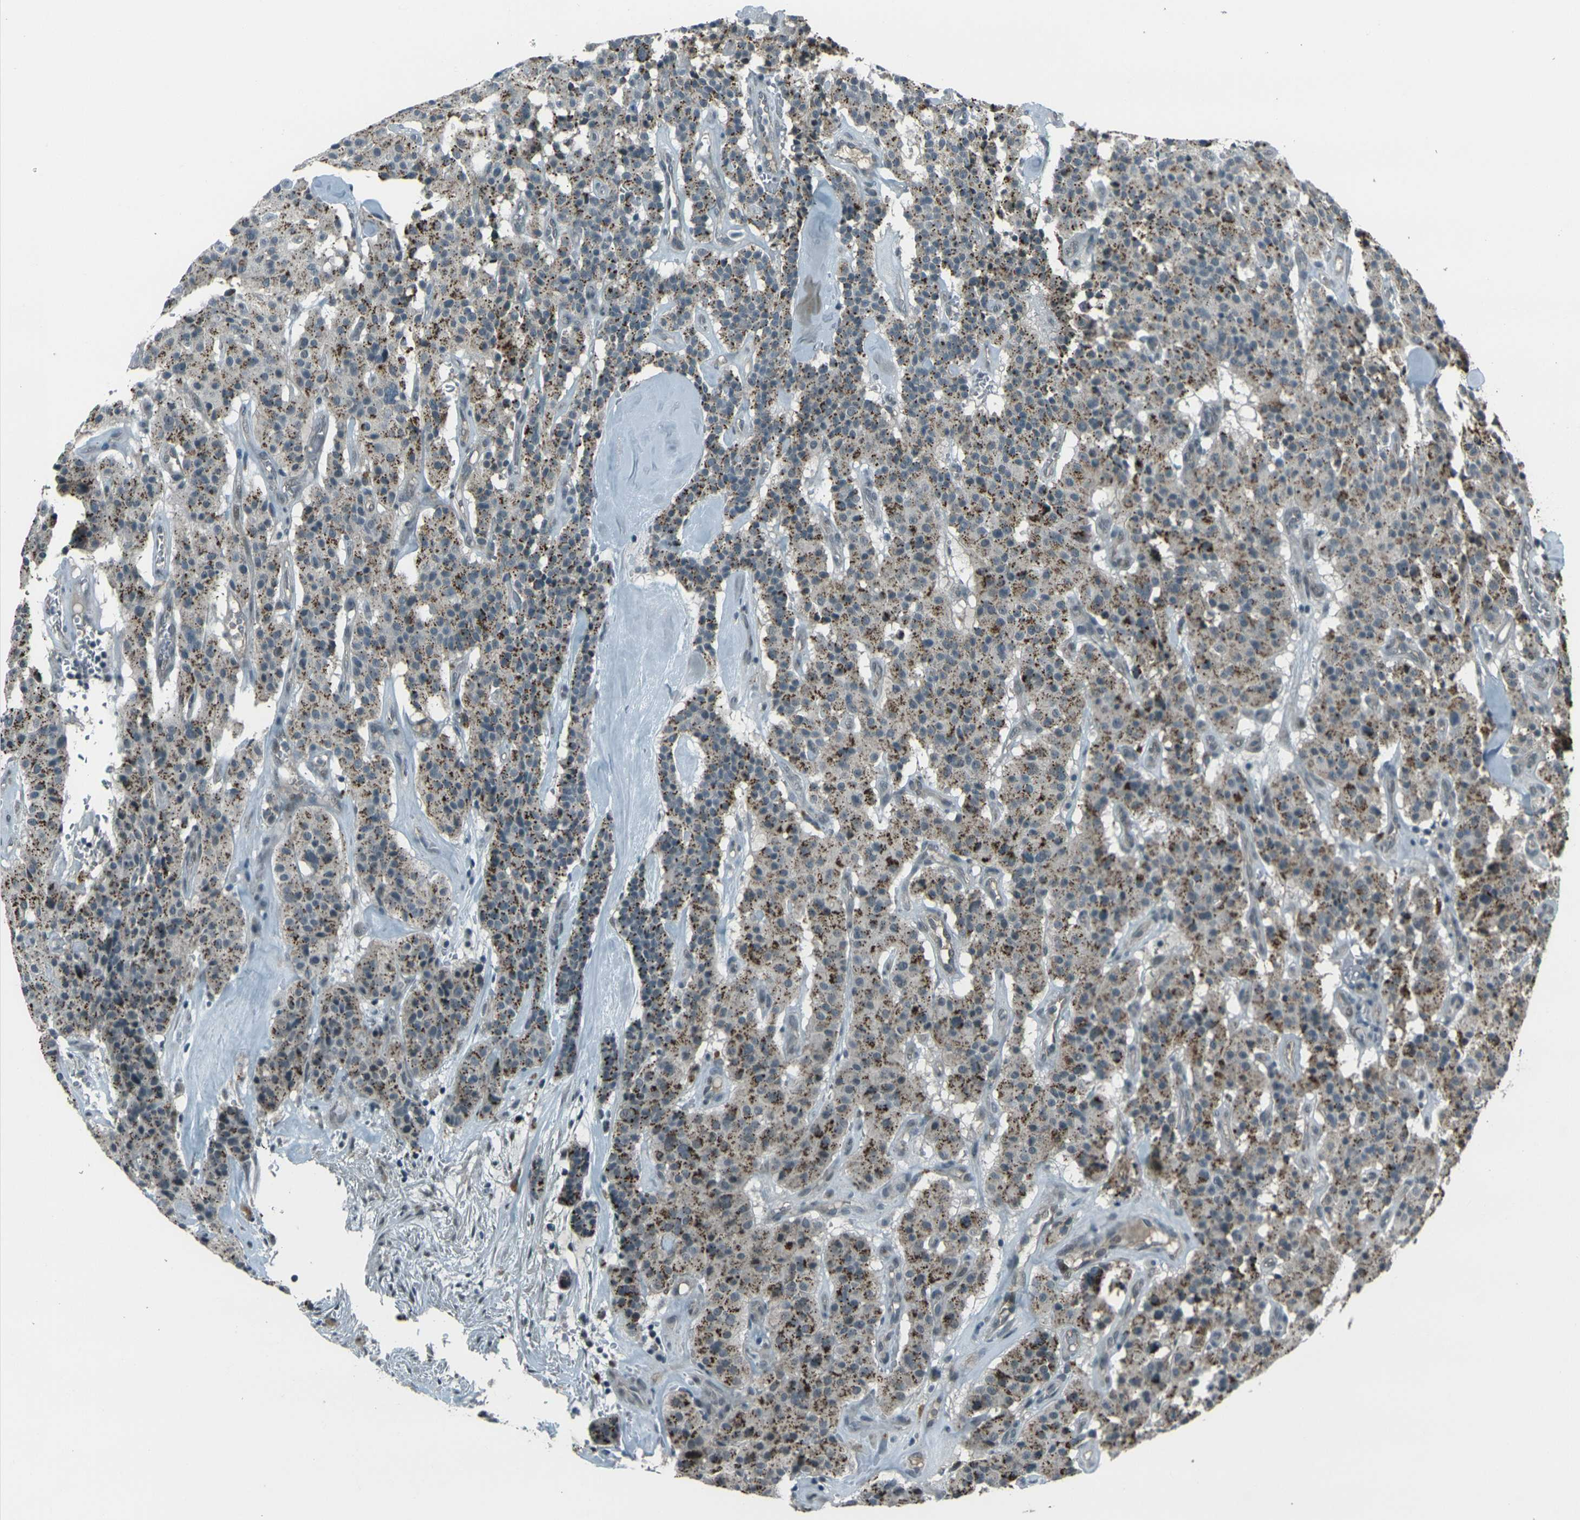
{"staining": {"intensity": "moderate", "quantity": ">75%", "location": "cytoplasmic/membranous"}, "tissue": "carcinoid", "cell_type": "Tumor cells", "image_type": "cancer", "snomed": [{"axis": "morphology", "description": "Carcinoid, malignant, NOS"}, {"axis": "topography", "description": "Lung"}], "caption": "Moderate cytoplasmic/membranous expression for a protein is seen in approximately >75% of tumor cells of carcinoid using immunohistochemistry.", "gene": "GPR19", "patient": {"sex": "male", "age": 30}}